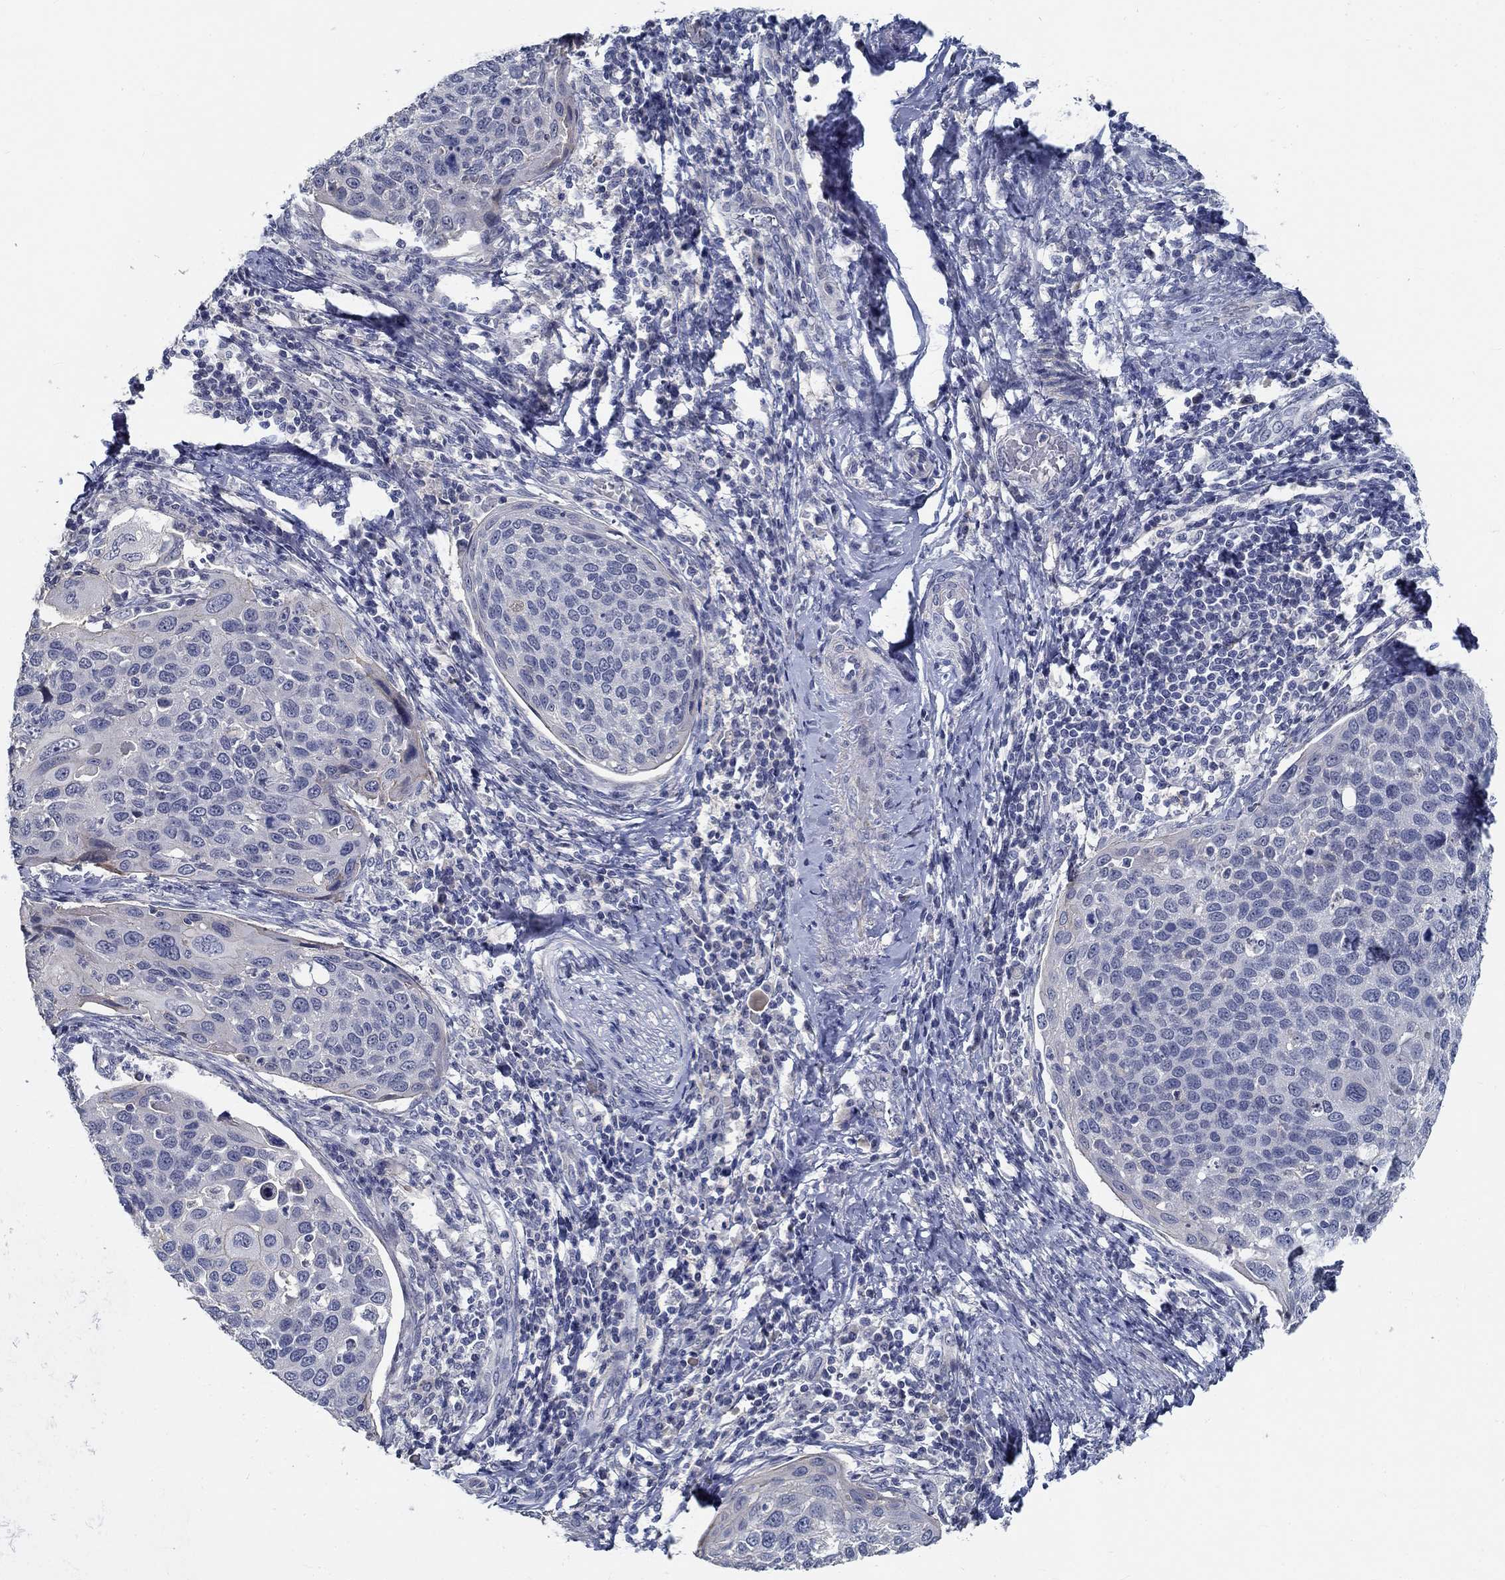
{"staining": {"intensity": "negative", "quantity": "none", "location": "none"}, "tissue": "cervical cancer", "cell_type": "Tumor cells", "image_type": "cancer", "snomed": [{"axis": "morphology", "description": "Squamous cell carcinoma, NOS"}, {"axis": "topography", "description": "Cervix"}], "caption": "Image shows no protein expression in tumor cells of cervical cancer (squamous cell carcinoma) tissue.", "gene": "MYBPC1", "patient": {"sex": "female", "age": 54}}